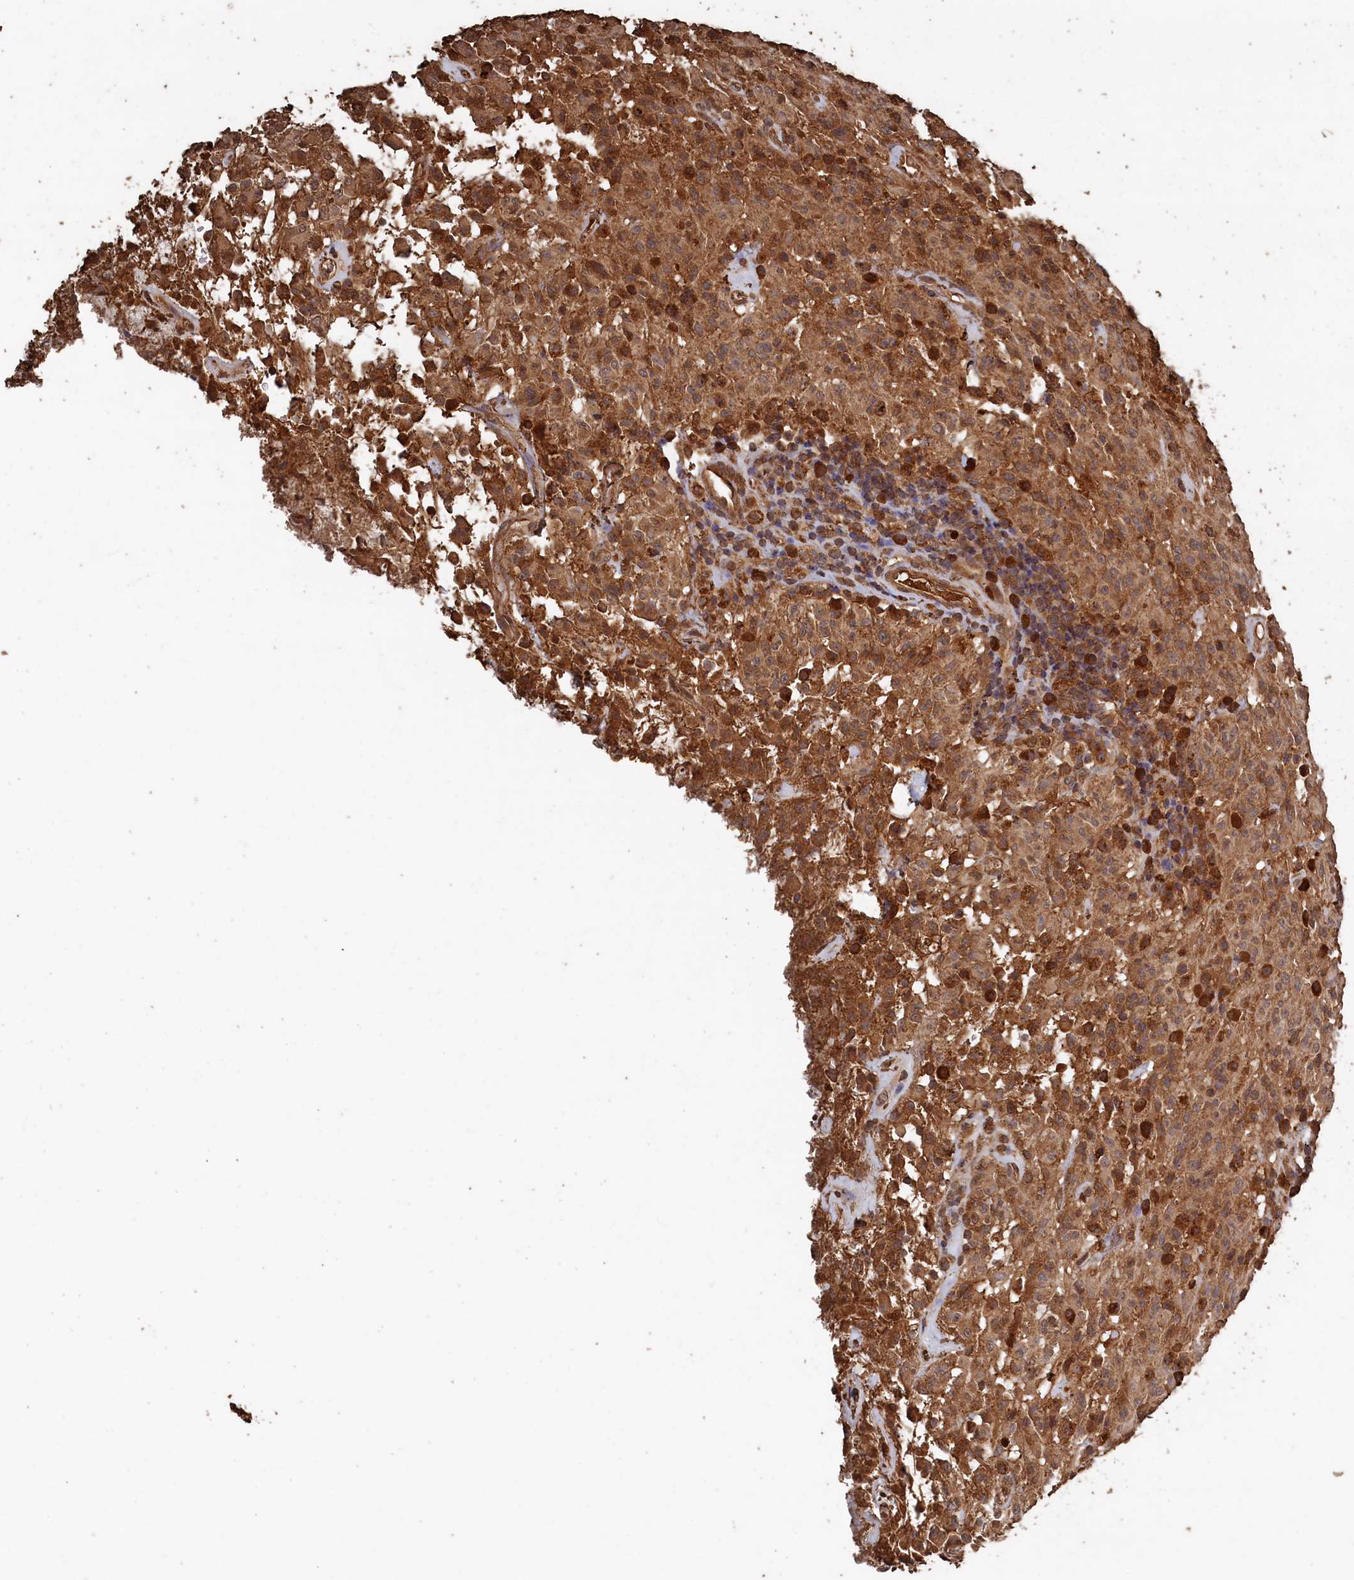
{"staining": {"intensity": "moderate", "quantity": ">75%", "location": "cytoplasmic/membranous"}, "tissue": "glioma", "cell_type": "Tumor cells", "image_type": "cancer", "snomed": [{"axis": "morphology", "description": "Glioma, malignant, High grade"}, {"axis": "topography", "description": "Brain"}], "caption": "Tumor cells display medium levels of moderate cytoplasmic/membranous staining in approximately >75% of cells in malignant glioma (high-grade).", "gene": "SNX33", "patient": {"sex": "female", "age": 57}}